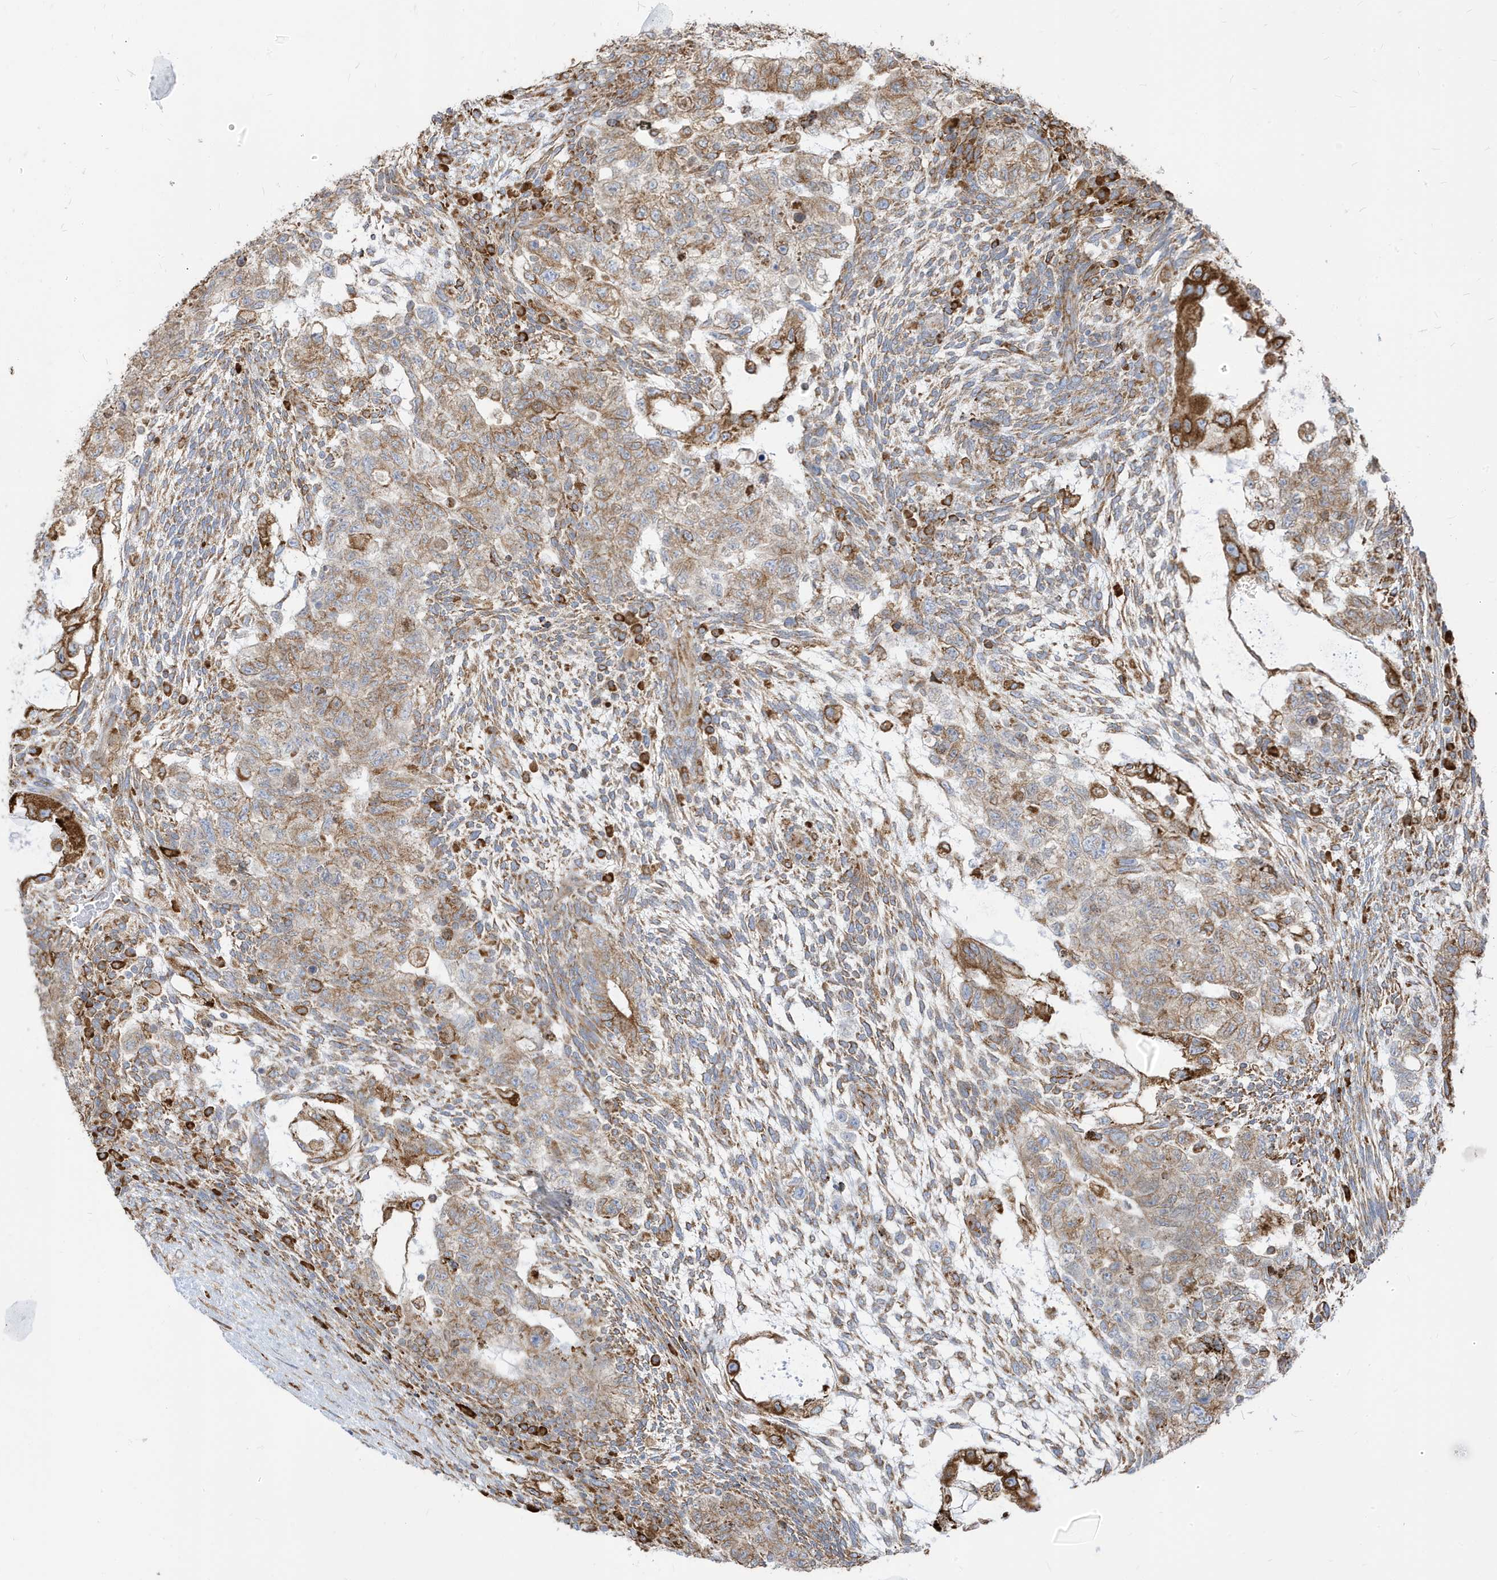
{"staining": {"intensity": "moderate", "quantity": ">75%", "location": "cytoplasmic/membranous"}, "tissue": "testis cancer", "cell_type": "Tumor cells", "image_type": "cancer", "snomed": [{"axis": "morphology", "description": "Normal tissue, NOS"}, {"axis": "morphology", "description": "Carcinoma, Embryonal, NOS"}, {"axis": "topography", "description": "Testis"}], "caption": "Moderate cytoplasmic/membranous protein staining is appreciated in about >75% of tumor cells in embryonal carcinoma (testis).", "gene": "PDIA6", "patient": {"sex": "male", "age": 36}}